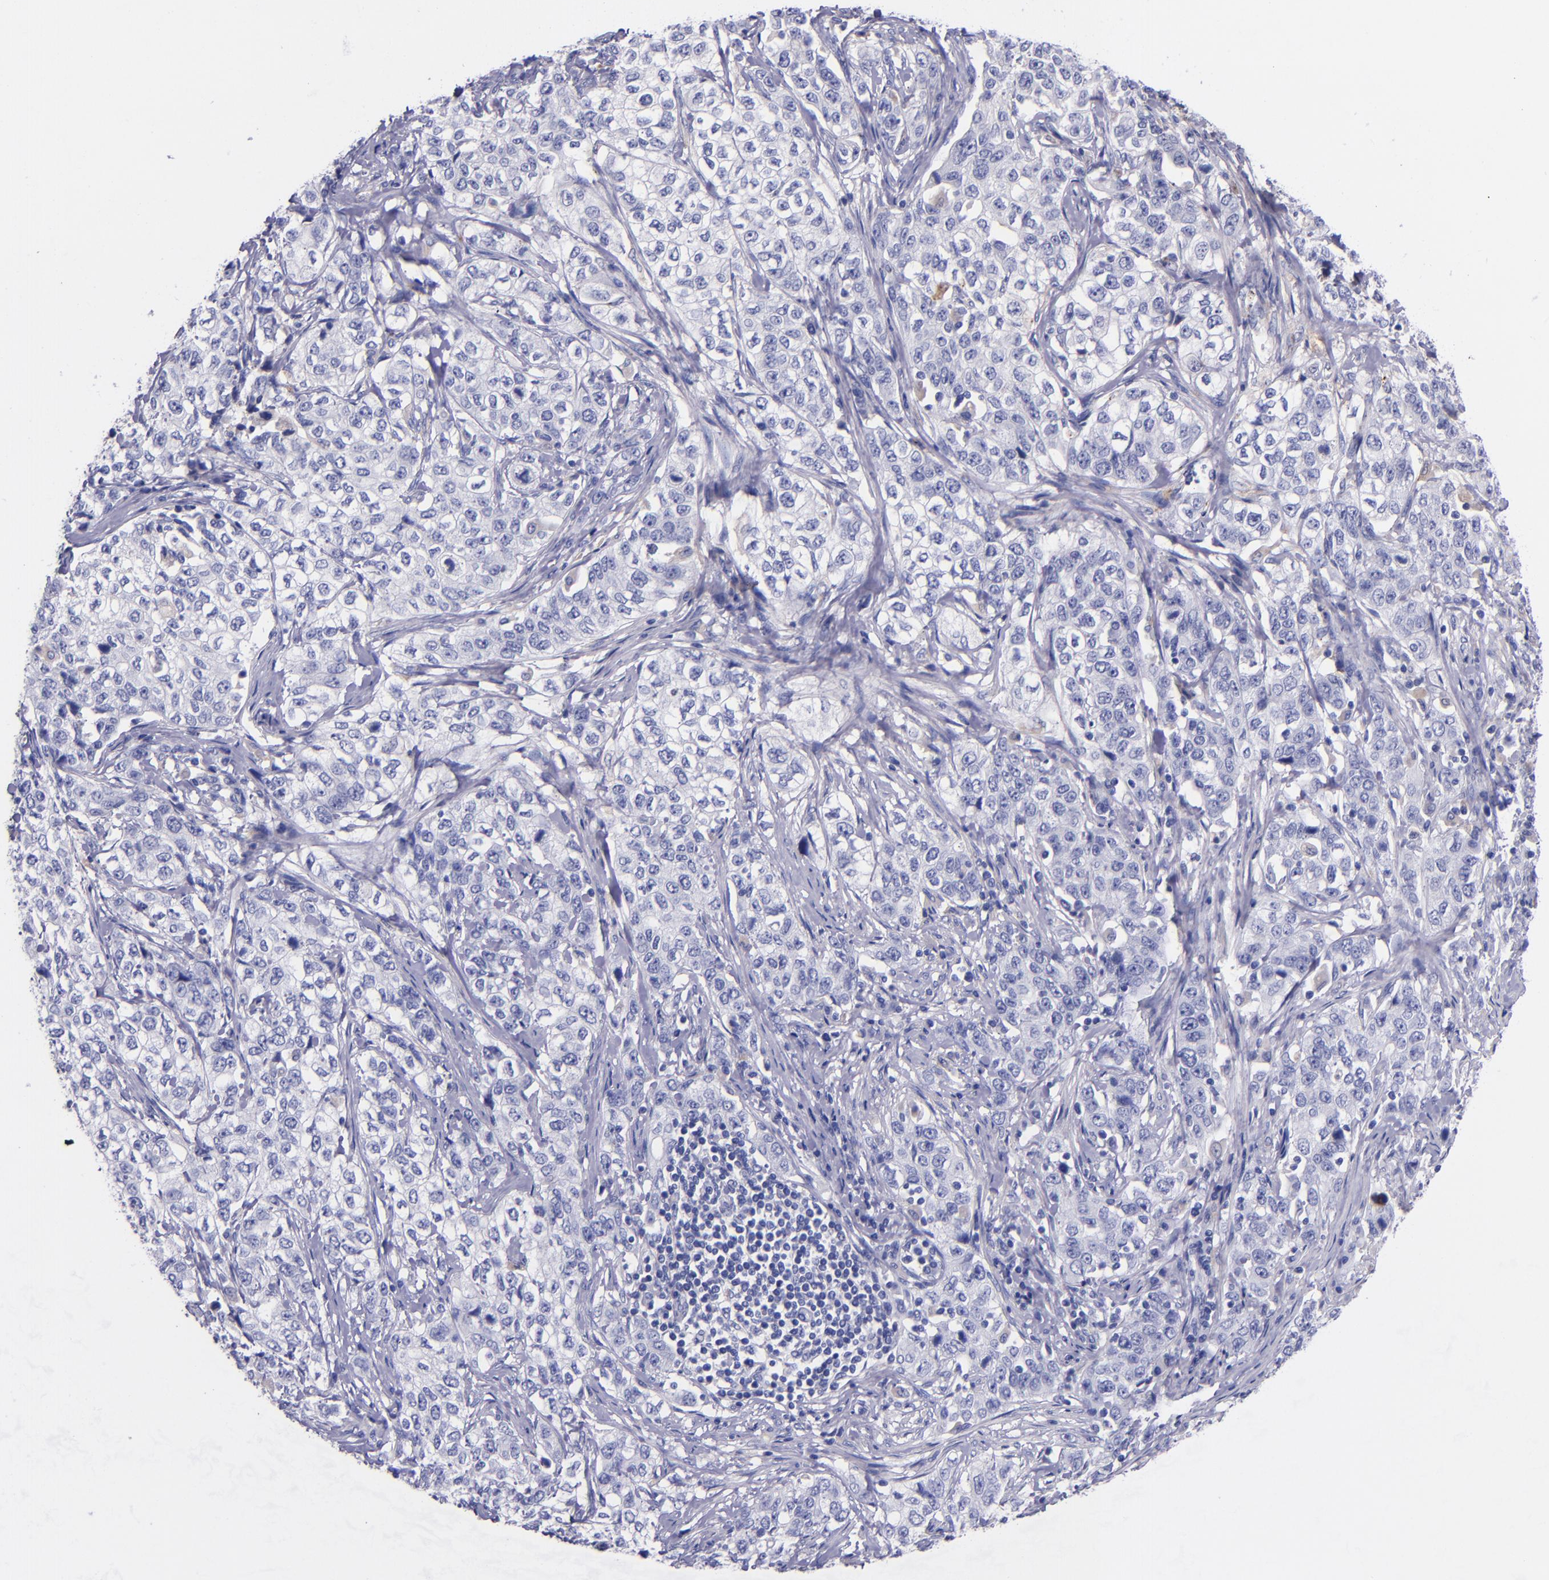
{"staining": {"intensity": "negative", "quantity": "none", "location": "none"}, "tissue": "stomach cancer", "cell_type": "Tumor cells", "image_type": "cancer", "snomed": [{"axis": "morphology", "description": "Adenocarcinoma, NOS"}, {"axis": "topography", "description": "Stomach"}], "caption": "Immunohistochemistry (IHC) of human adenocarcinoma (stomach) demonstrates no positivity in tumor cells.", "gene": "IVL", "patient": {"sex": "male", "age": 48}}